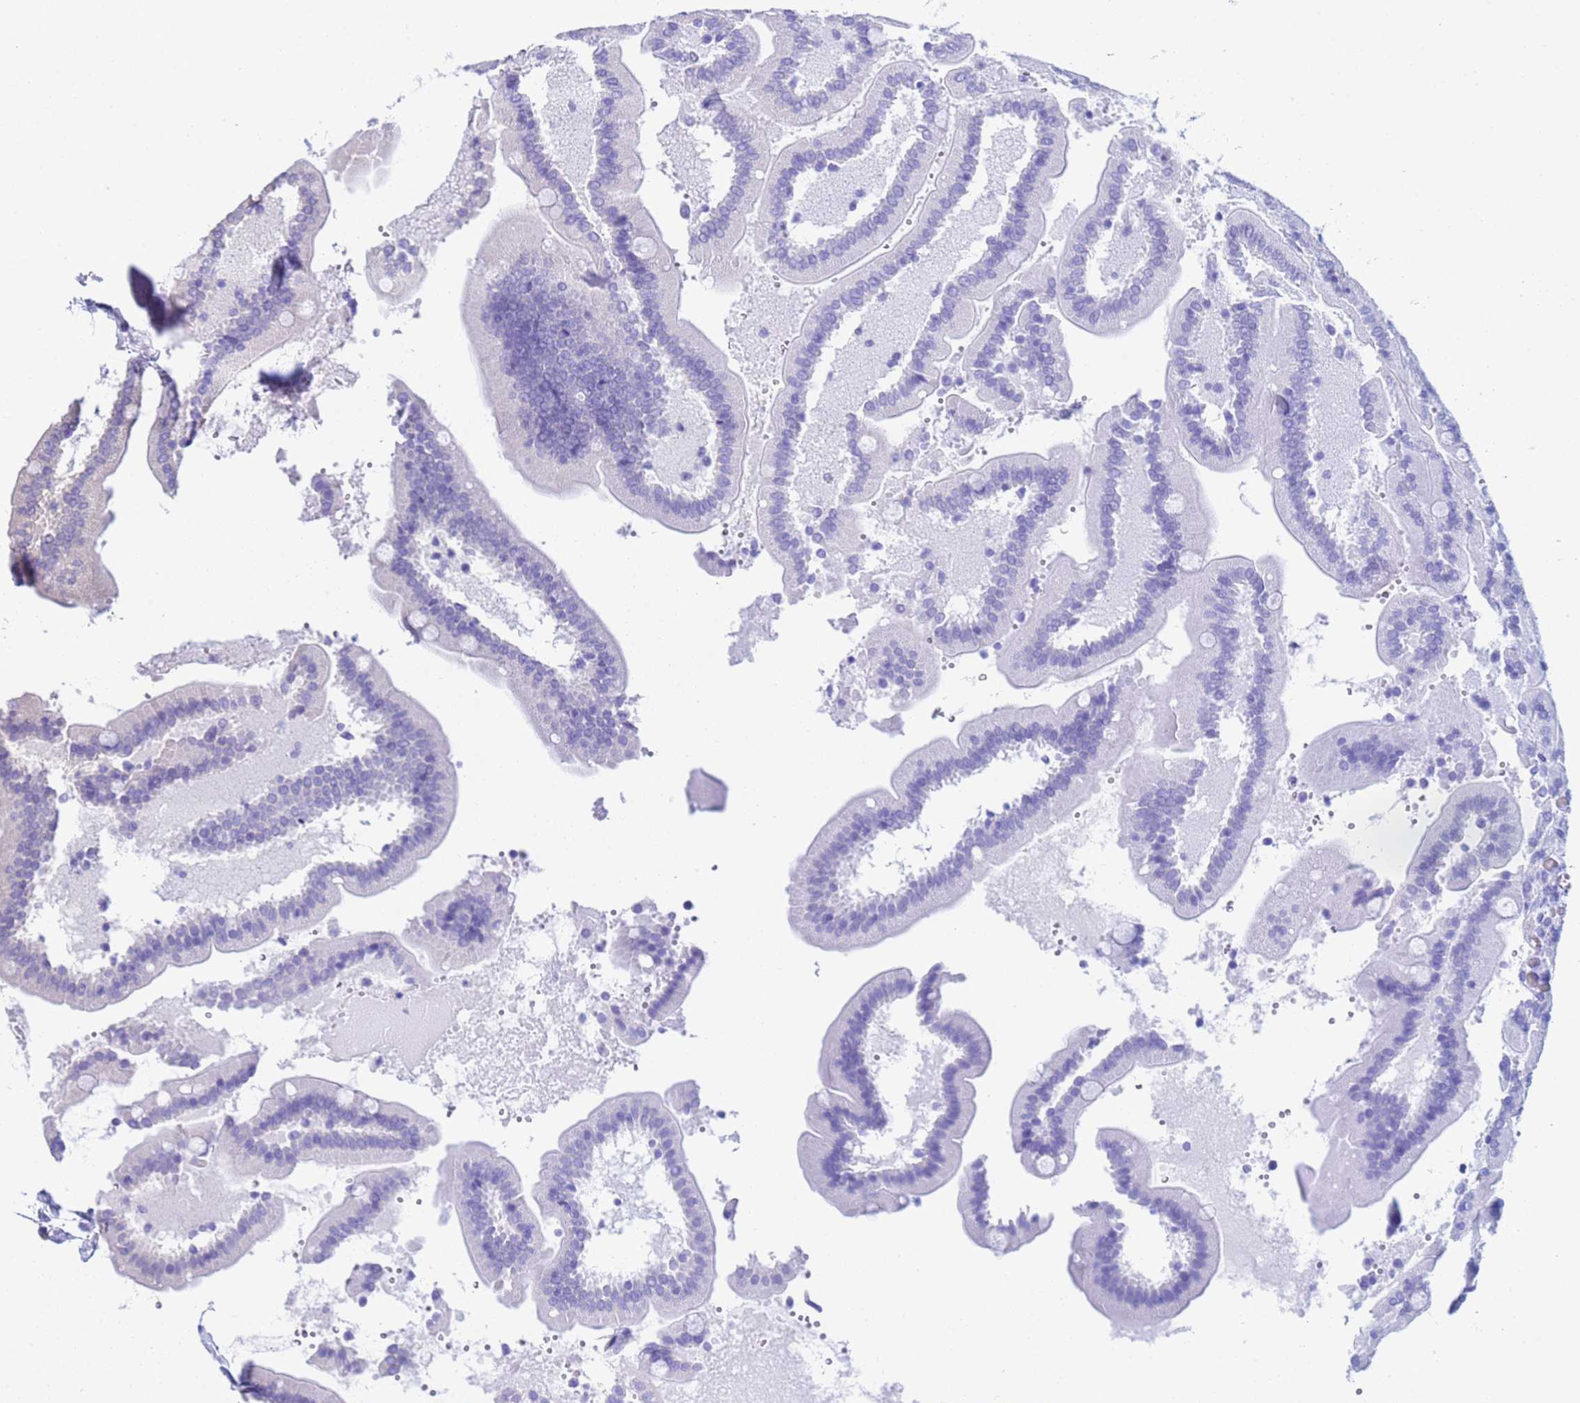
{"staining": {"intensity": "negative", "quantity": "none", "location": "none"}, "tissue": "duodenum", "cell_type": "Glandular cells", "image_type": "normal", "snomed": [{"axis": "morphology", "description": "Normal tissue, NOS"}, {"axis": "topography", "description": "Duodenum"}], "caption": "The image demonstrates no staining of glandular cells in unremarkable duodenum.", "gene": "CLHC1", "patient": {"sex": "female", "age": 62}}